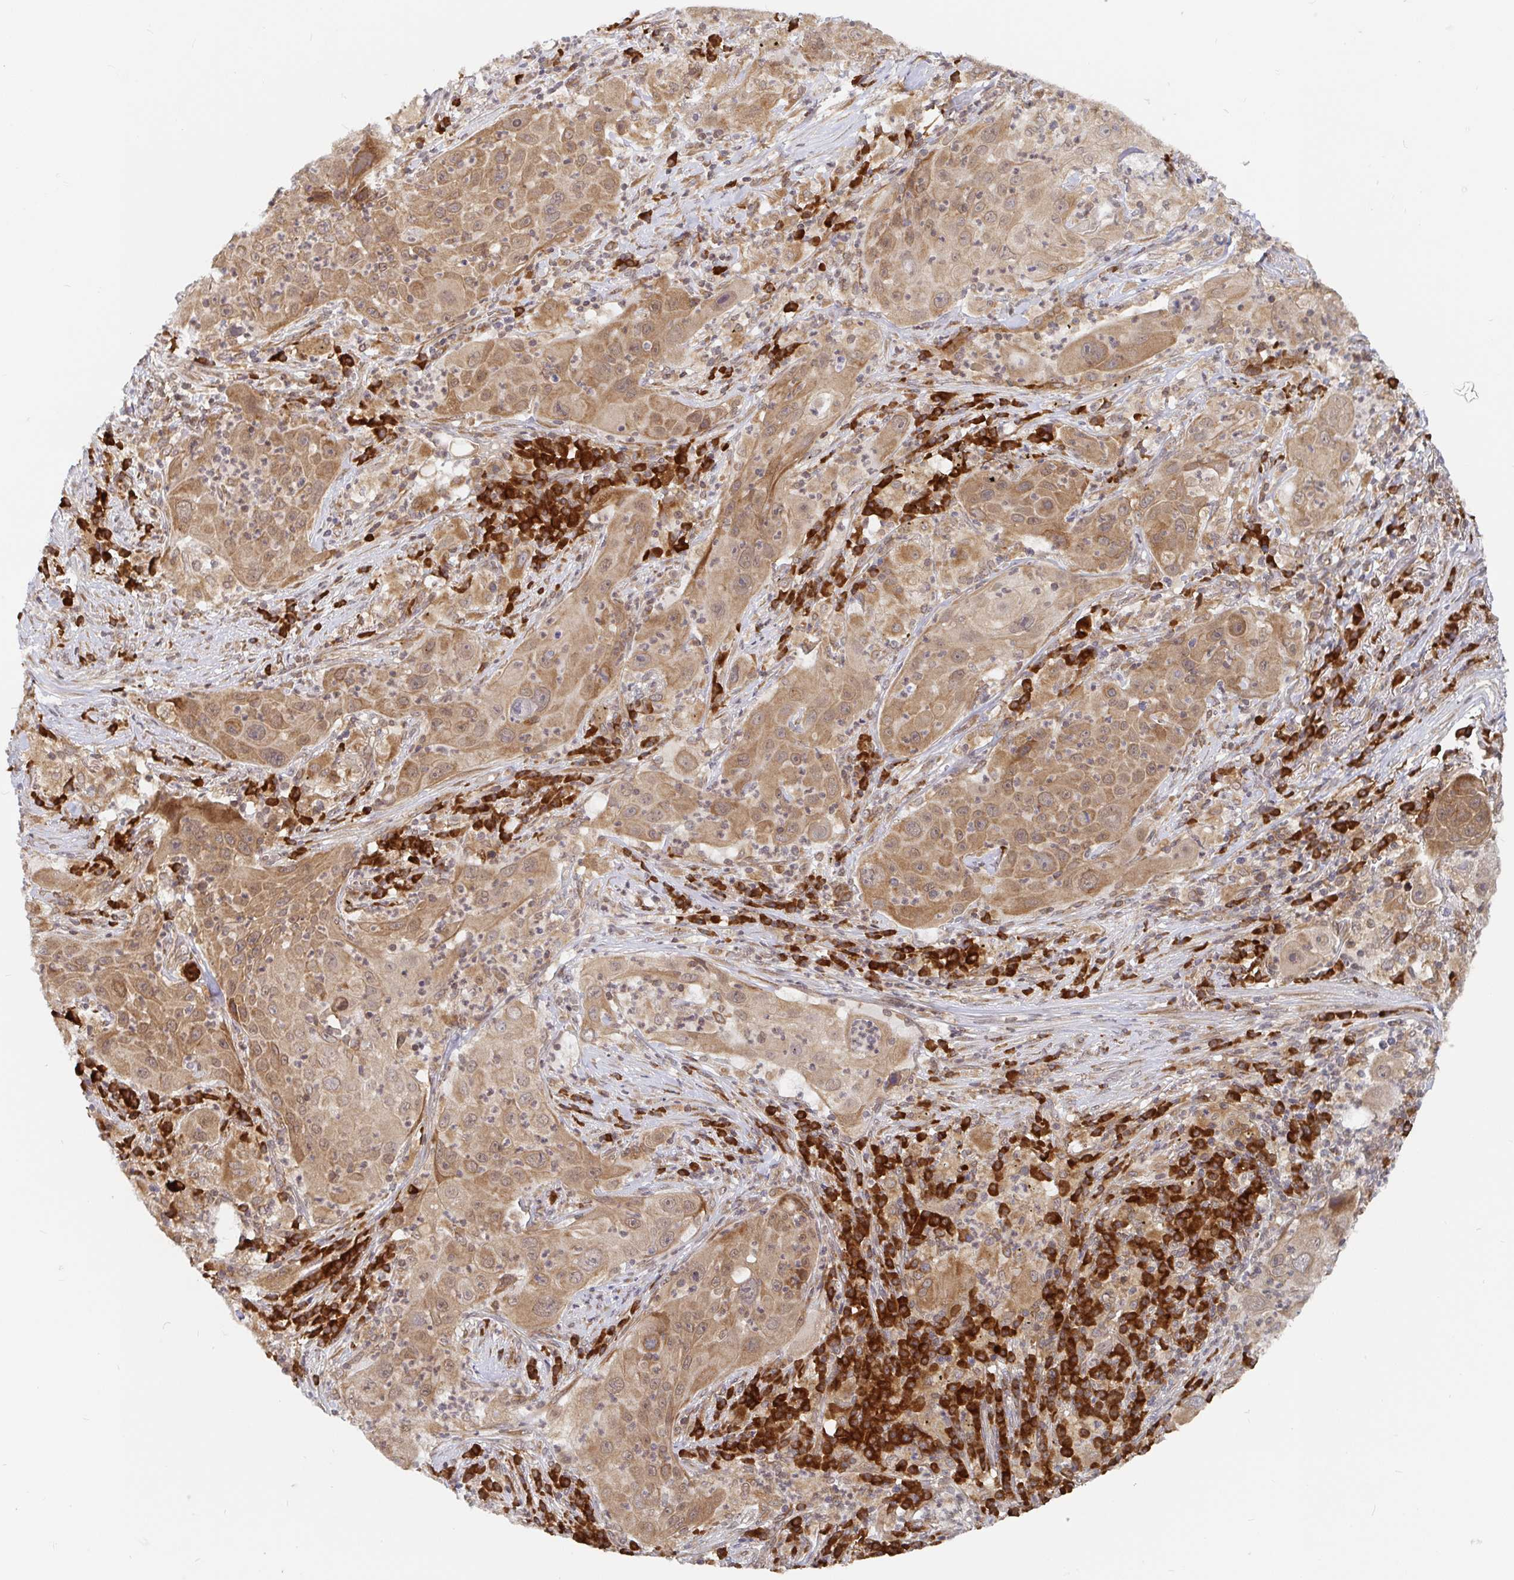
{"staining": {"intensity": "moderate", "quantity": ">75%", "location": "cytoplasmic/membranous"}, "tissue": "lung cancer", "cell_type": "Tumor cells", "image_type": "cancer", "snomed": [{"axis": "morphology", "description": "Squamous cell carcinoma, NOS"}, {"axis": "topography", "description": "Lung"}], "caption": "Moderate cytoplasmic/membranous expression is present in approximately >75% of tumor cells in lung cancer.", "gene": "ALG1", "patient": {"sex": "female", "age": 59}}